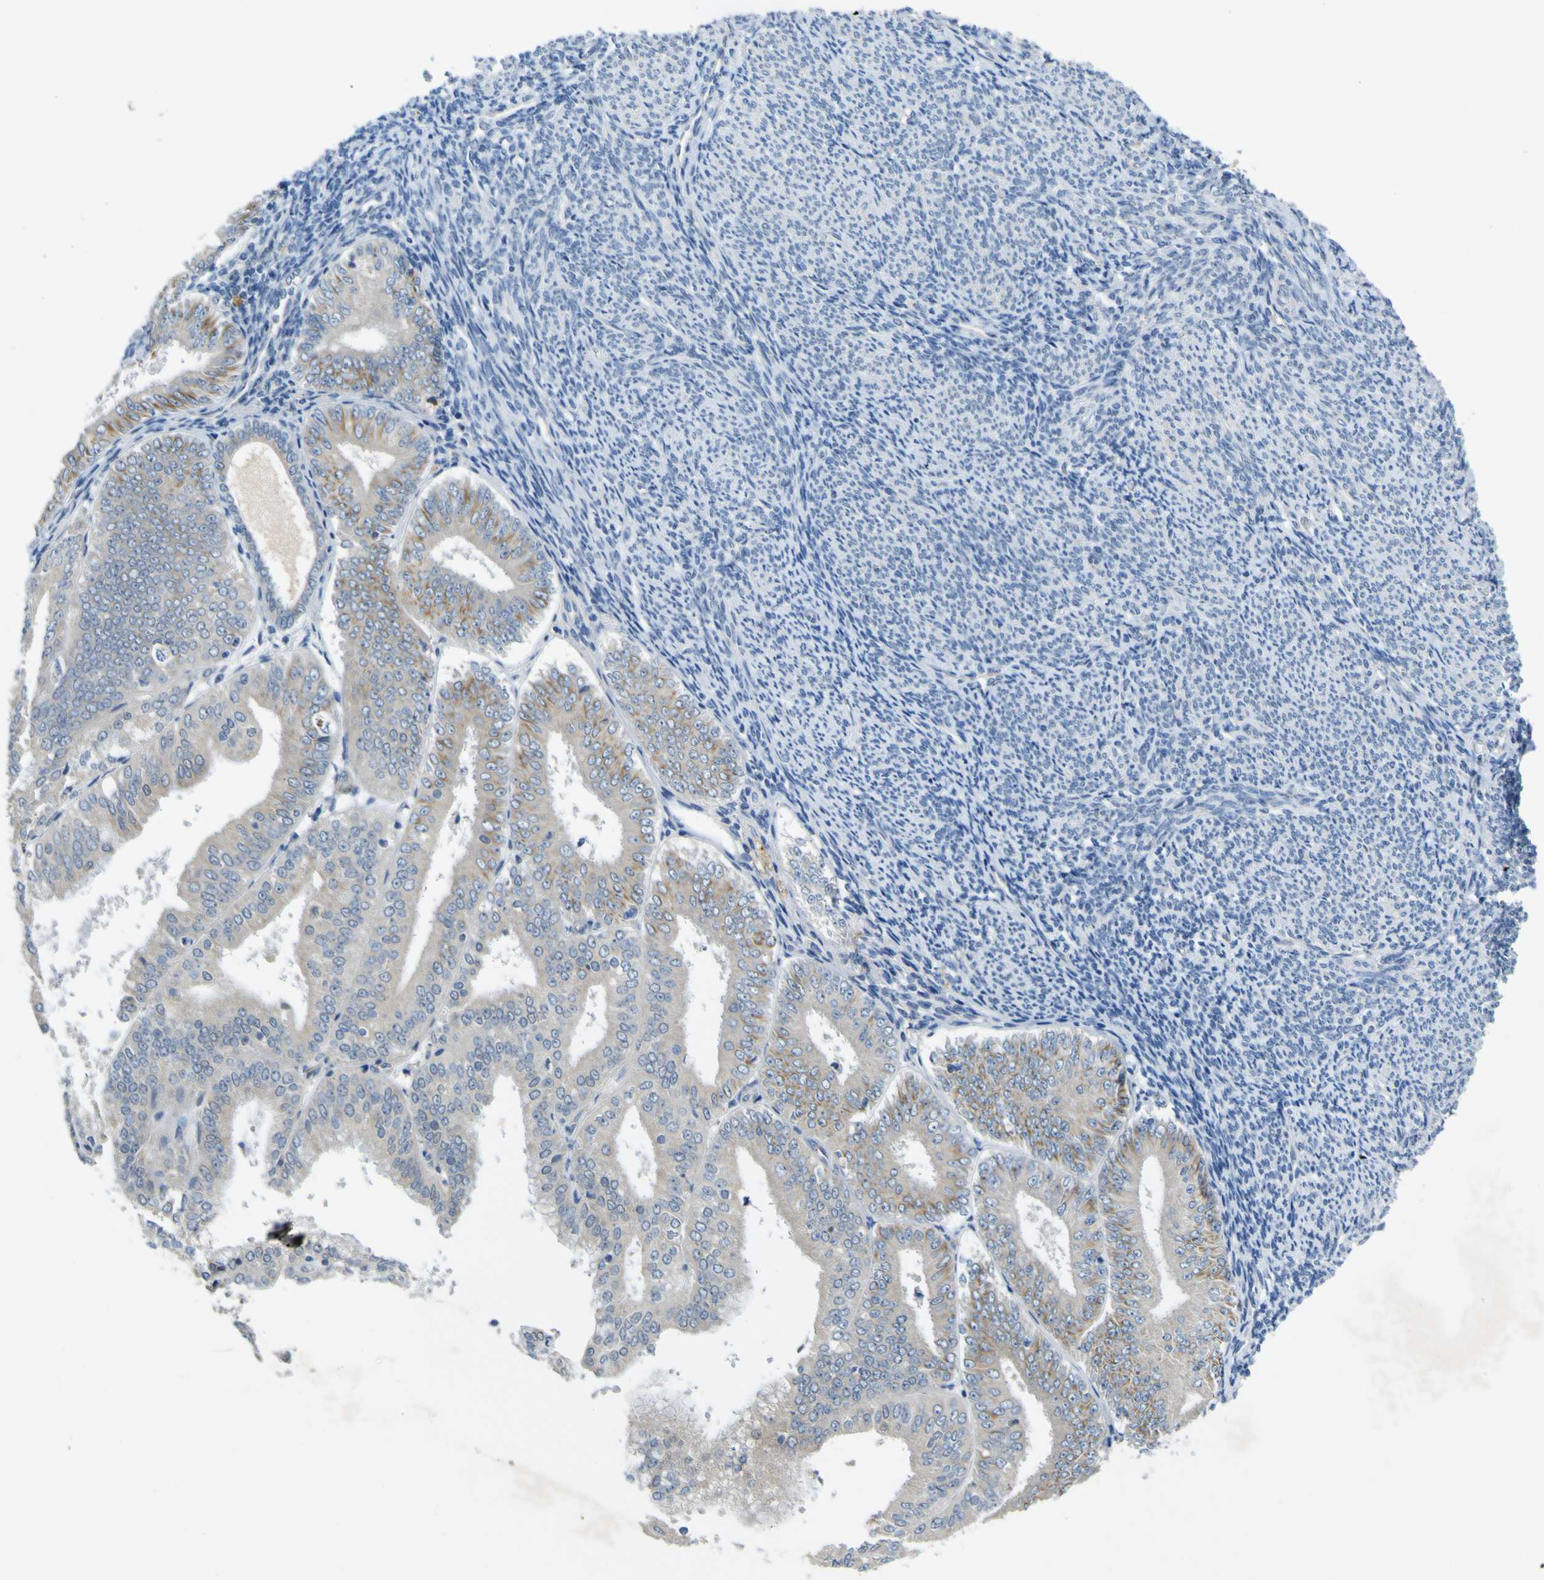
{"staining": {"intensity": "weak", "quantity": "25%-75%", "location": "cytoplasmic/membranous"}, "tissue": "endometrial cancer", "cell_type": "Tumor cells", "image_type": "cancer", "snomed": [{"axis": "morphology", "description": "Adenocarcinoma, NOS"}, {"axis": "topography", "description": "Endometrium"}], "caption": "Endometrial cancer (adenocarcinoma) stained with a brown dye reveals weak cytoplasmic/membranous positive positivity in approximately 25%-75% of tumor cells.", "gene": "LDLR", "patient": {"sex": "female", "age": 63}}